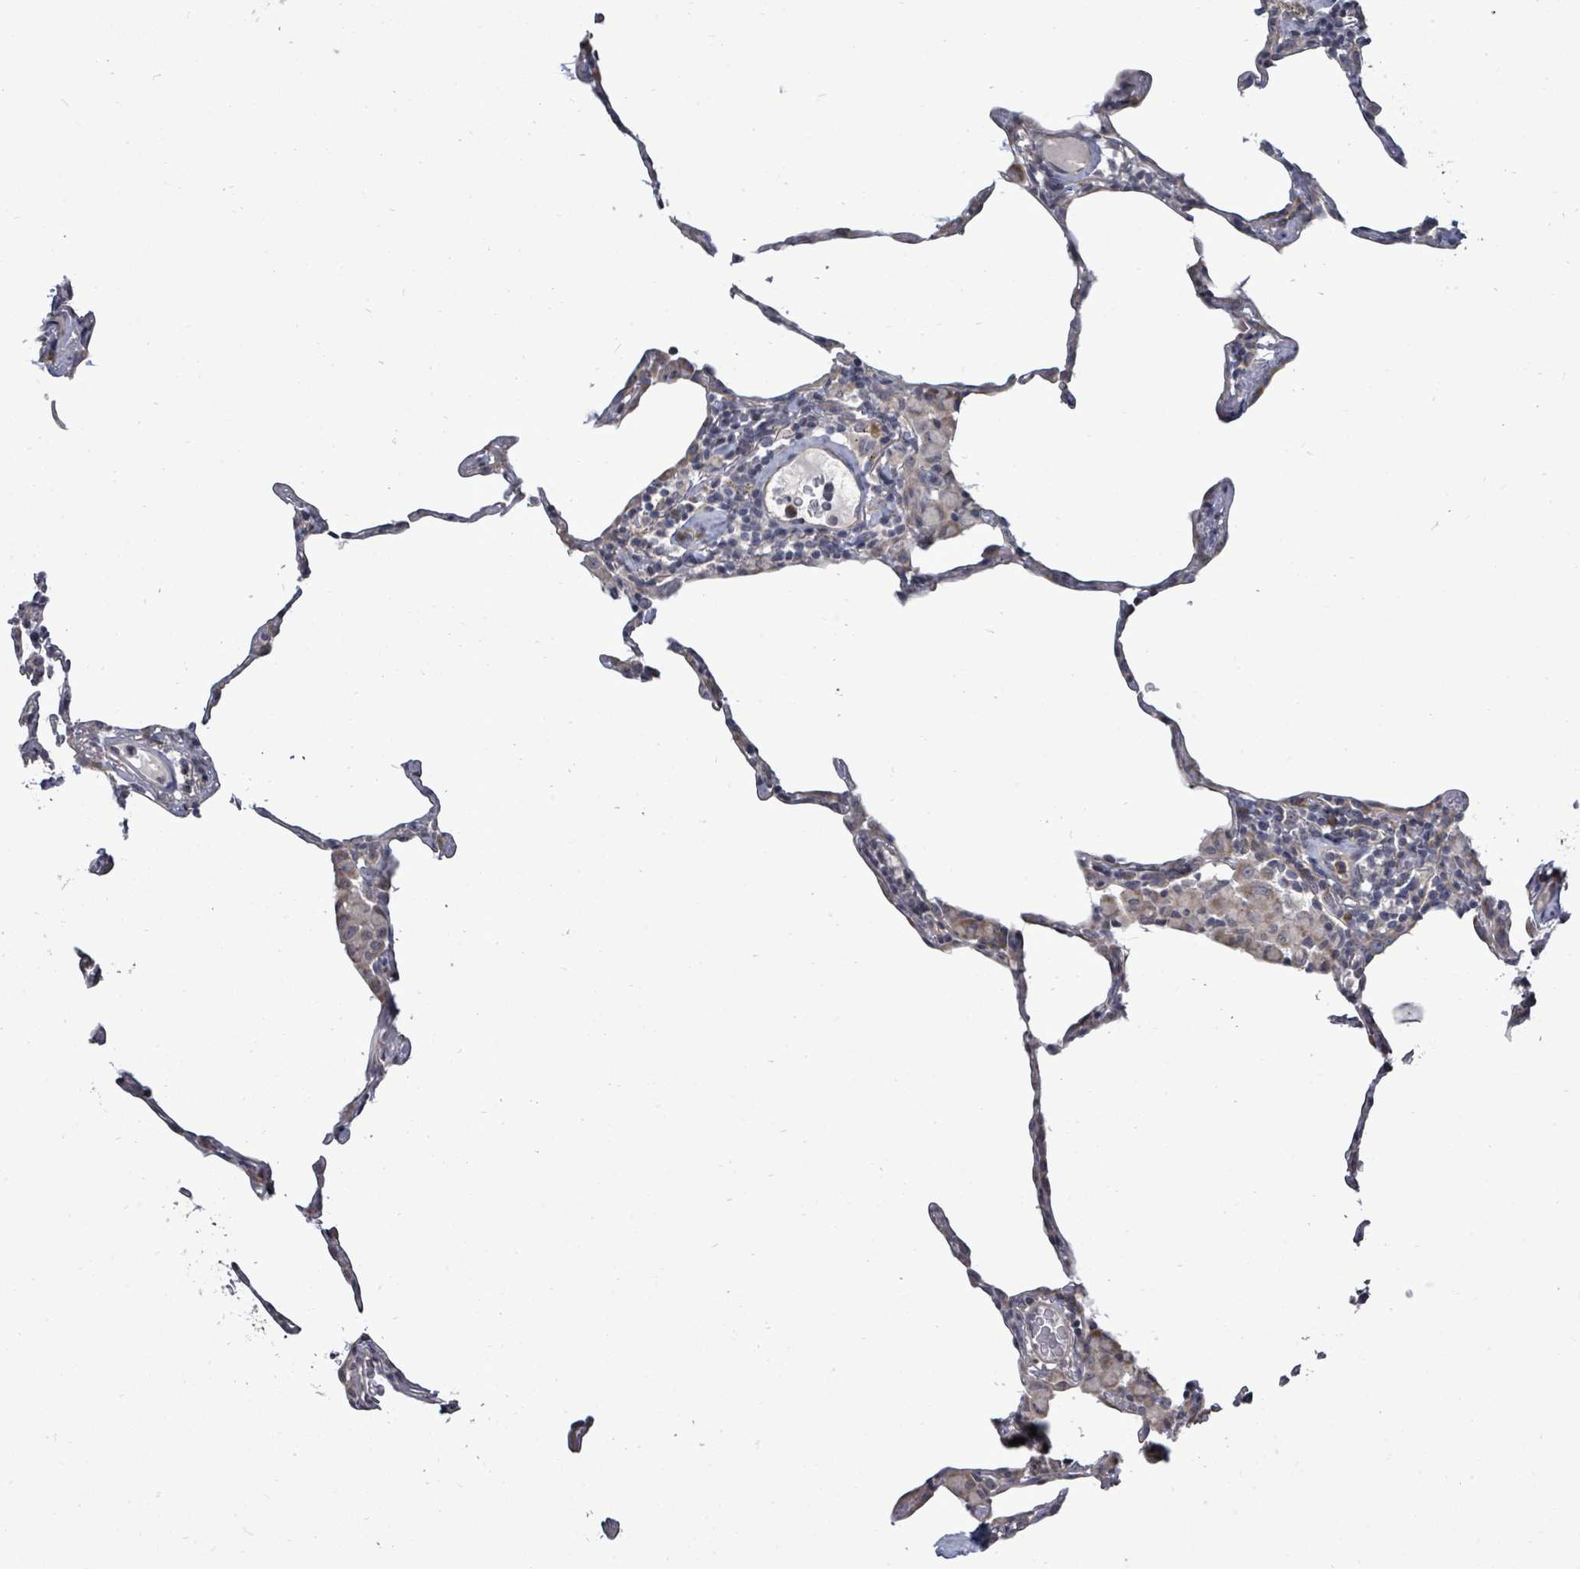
{"staining": {"intensity": "negative", "quantity": "none", "location": "none"}, "tissue": "lung", "cell_type": "Alveolar cells", "image_type": "normal", "snomed": [{"axis": "morphology", "description": "Normal tissue, NOS"}, {"axis": "topography", "description": "Lung"}], "caption": "Immunohistochemistry (IHC) of benign human lung demonstrates no staining in alveolar cells.", "gene": "POMGNT2", "patient": {"sex": "female", "age": 57}}